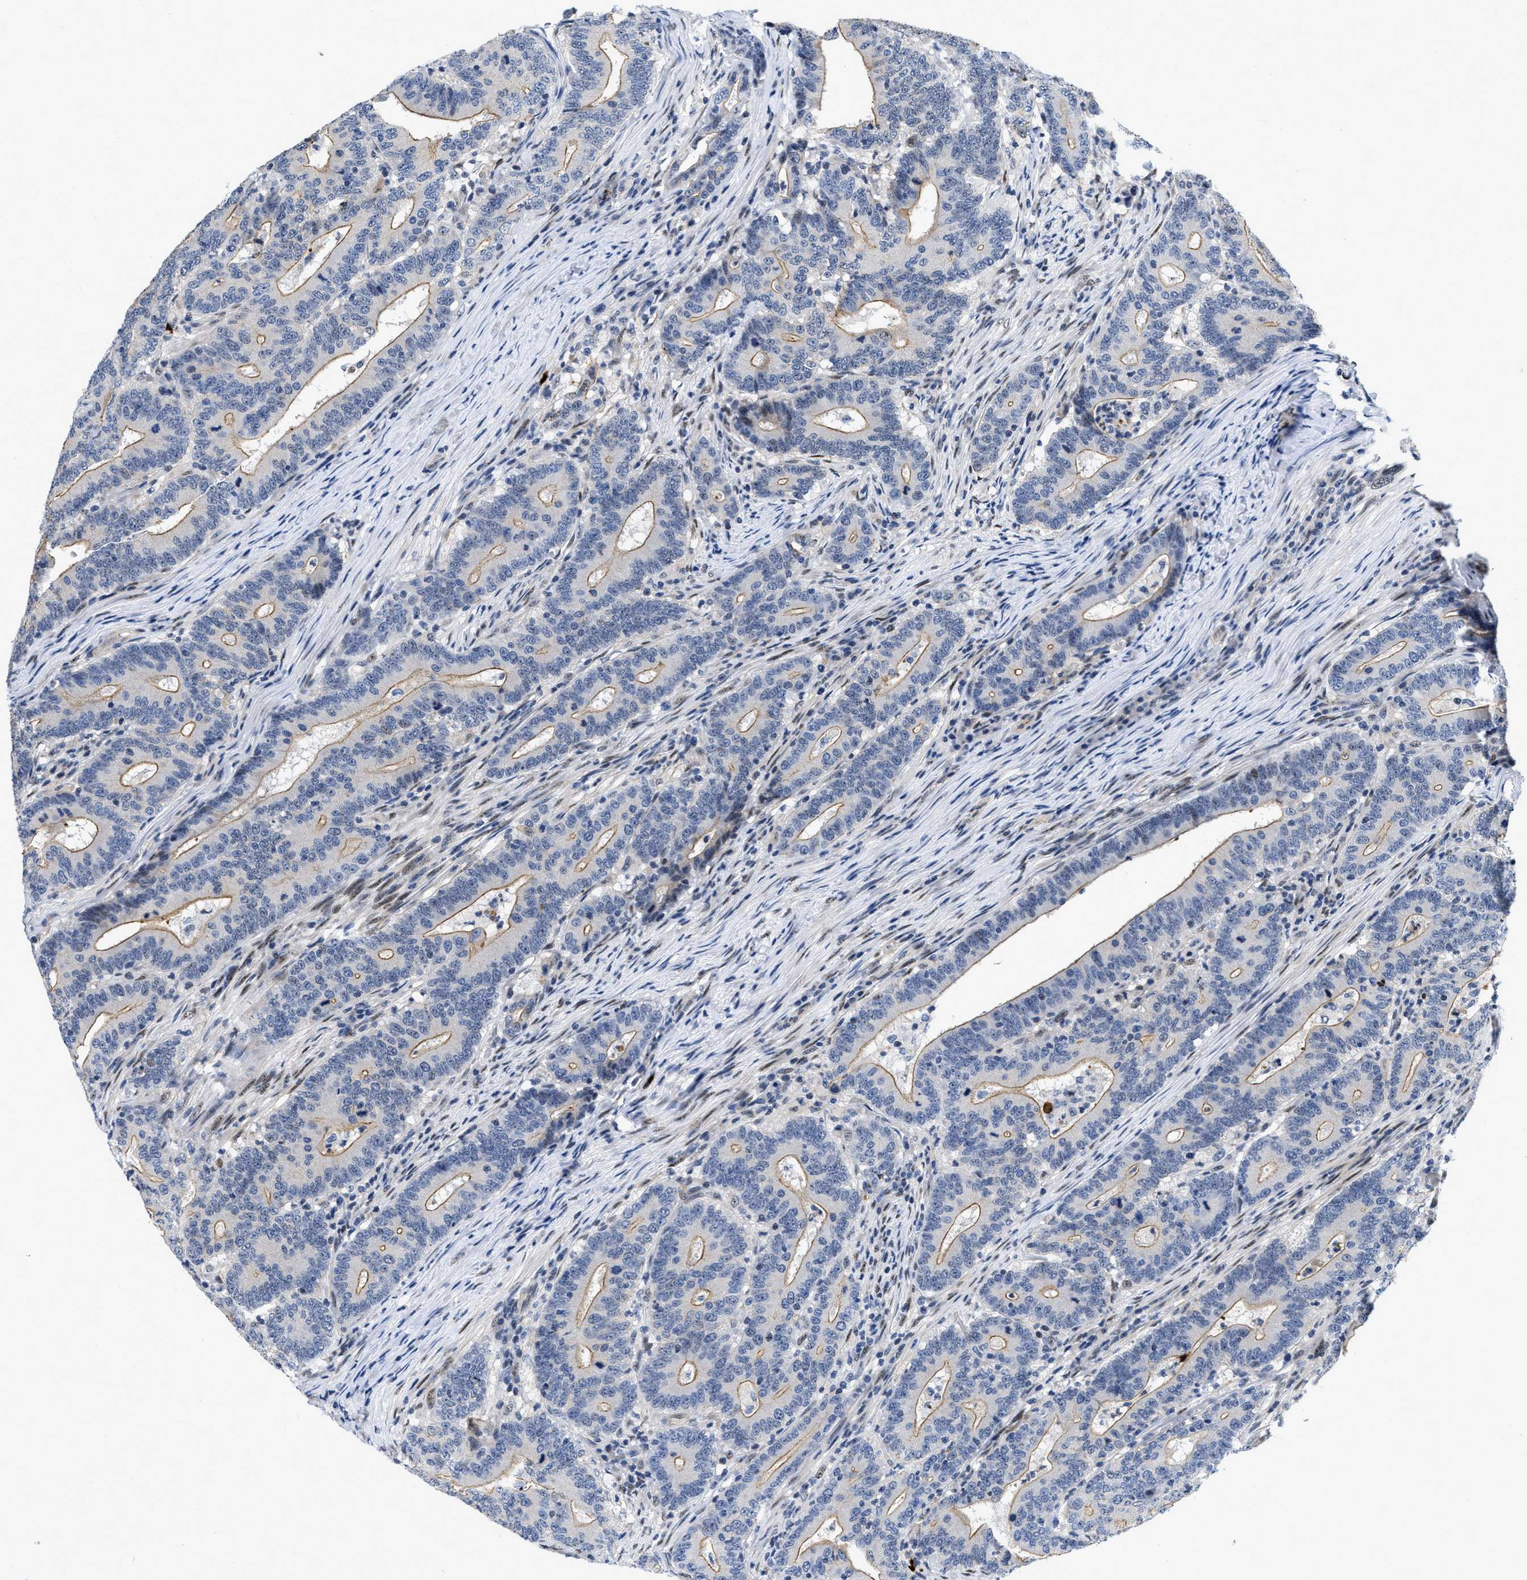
{"staining": {"intensity": "moderate", "quantity": "25%-75%", "location": "cytoplasmic/membranous"}, "tissue": "colorectal cancer", "cell_type": "Tumor cells", "image_type": "cancer", "snomed": [{"axis": "morphology", "description": "Adenocarcinoma, NOS"}, {"axis": "topography", "description": "Colon"}], "caption": "Colorectal cancer was stained to show a protein in brown. There is medium levels of moderate cytoplasmic/membranous staining in about 25%-75% of tumor cells.", "gene": "VIP", "patient": {"sex": "female", "age": 66}}